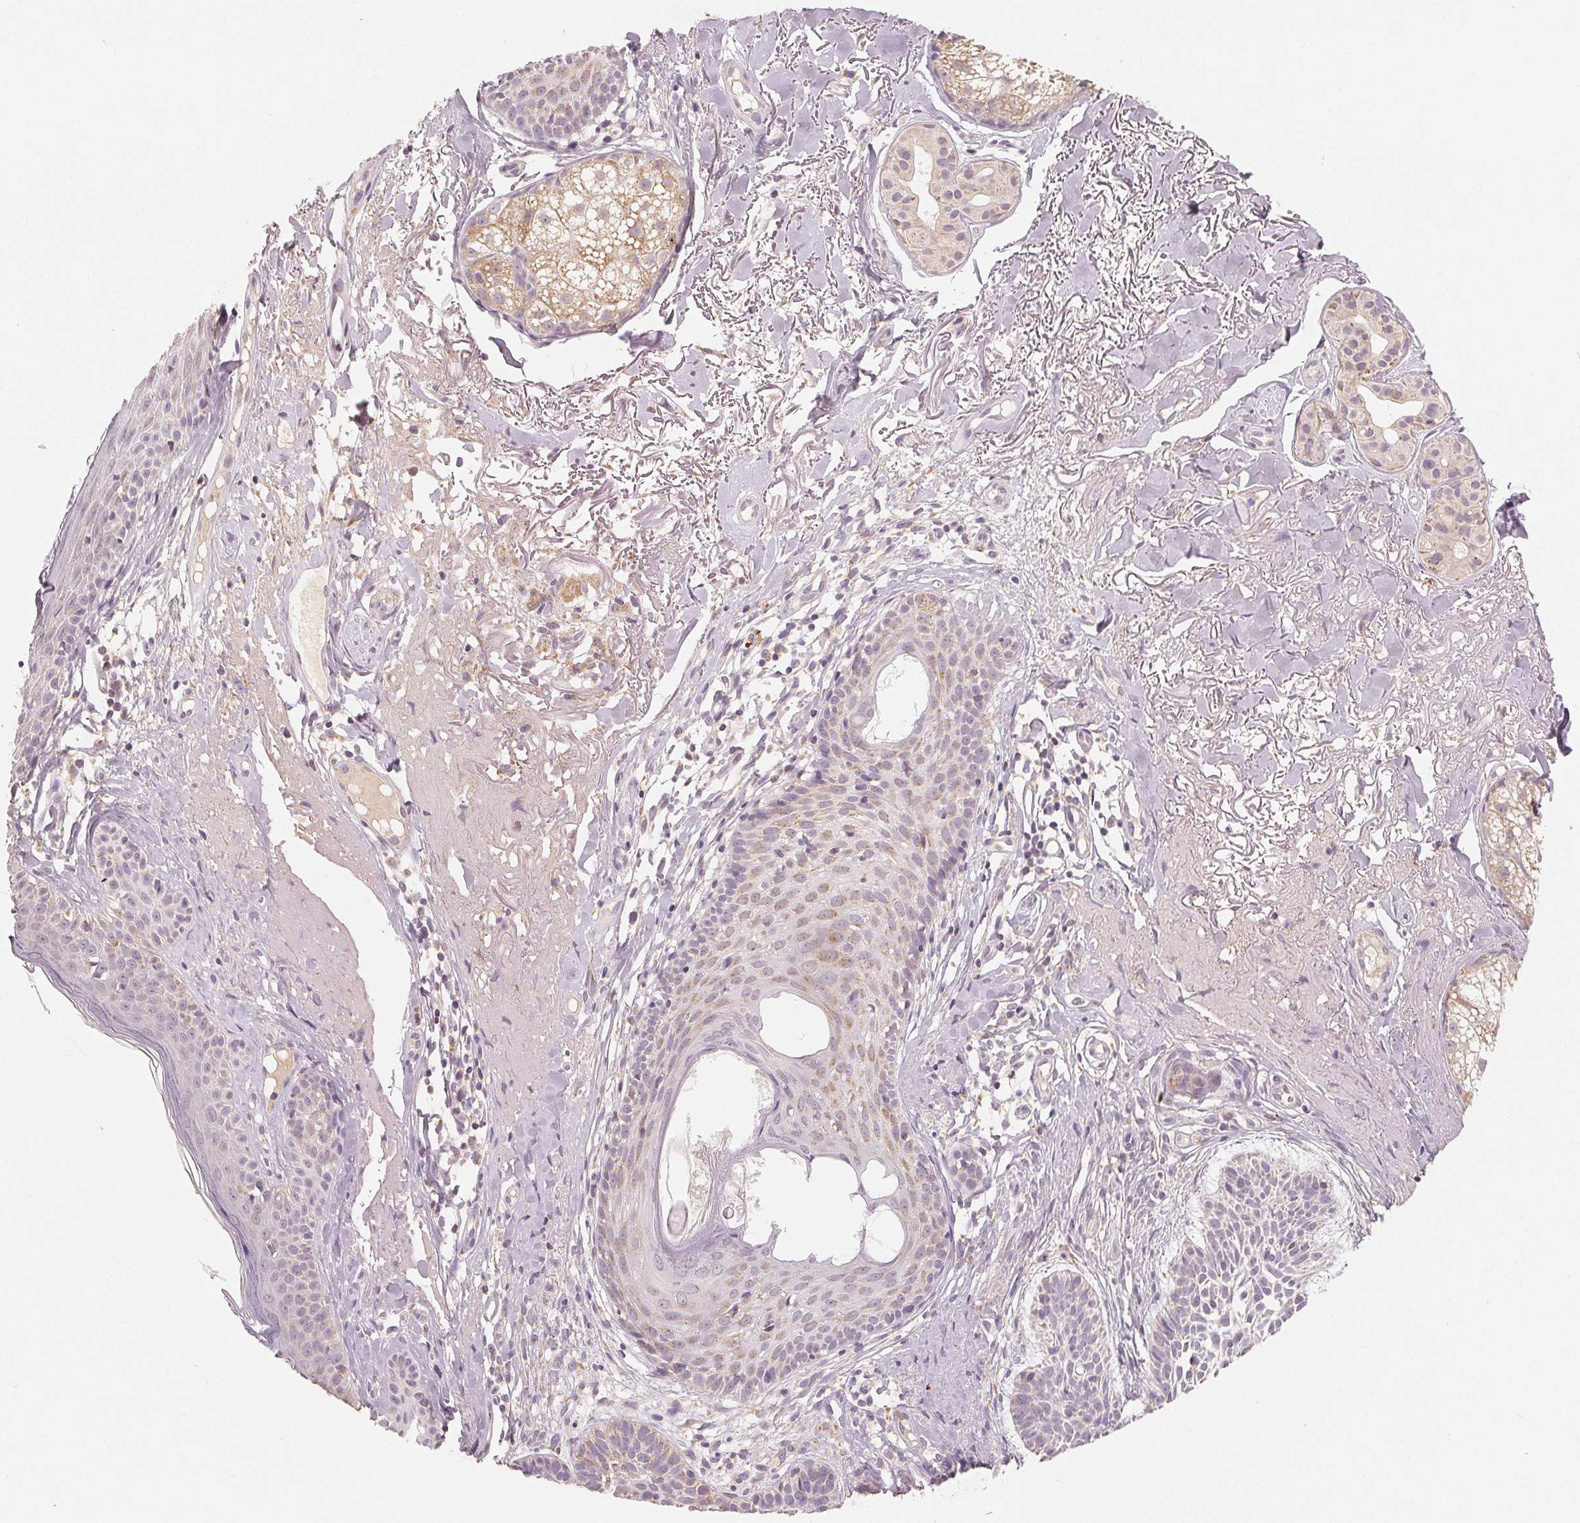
{"staining": {"intensity": "moderate", "quantity": "<25%", "location": "cytoplasmic/membranous"}, "tissue": "skin cancer", "cell_type": "Tumor cells", "image_type": "cancer", "snomed": [{"axis": "morphology", "description": "Basal cell carcinoma"}, {"axis": "topography", "description": "Skin"}], "caption": "Immunohistochemistry photomicrograph of basal cell carcinoma (skin) stained for a protein (brown), which reveals low levels of moderate cytoplasmic/membranous staining in approximately <25% of tumor cells.", "gene": "GHITM", "patient": {"sex": "male", "age": 78}}